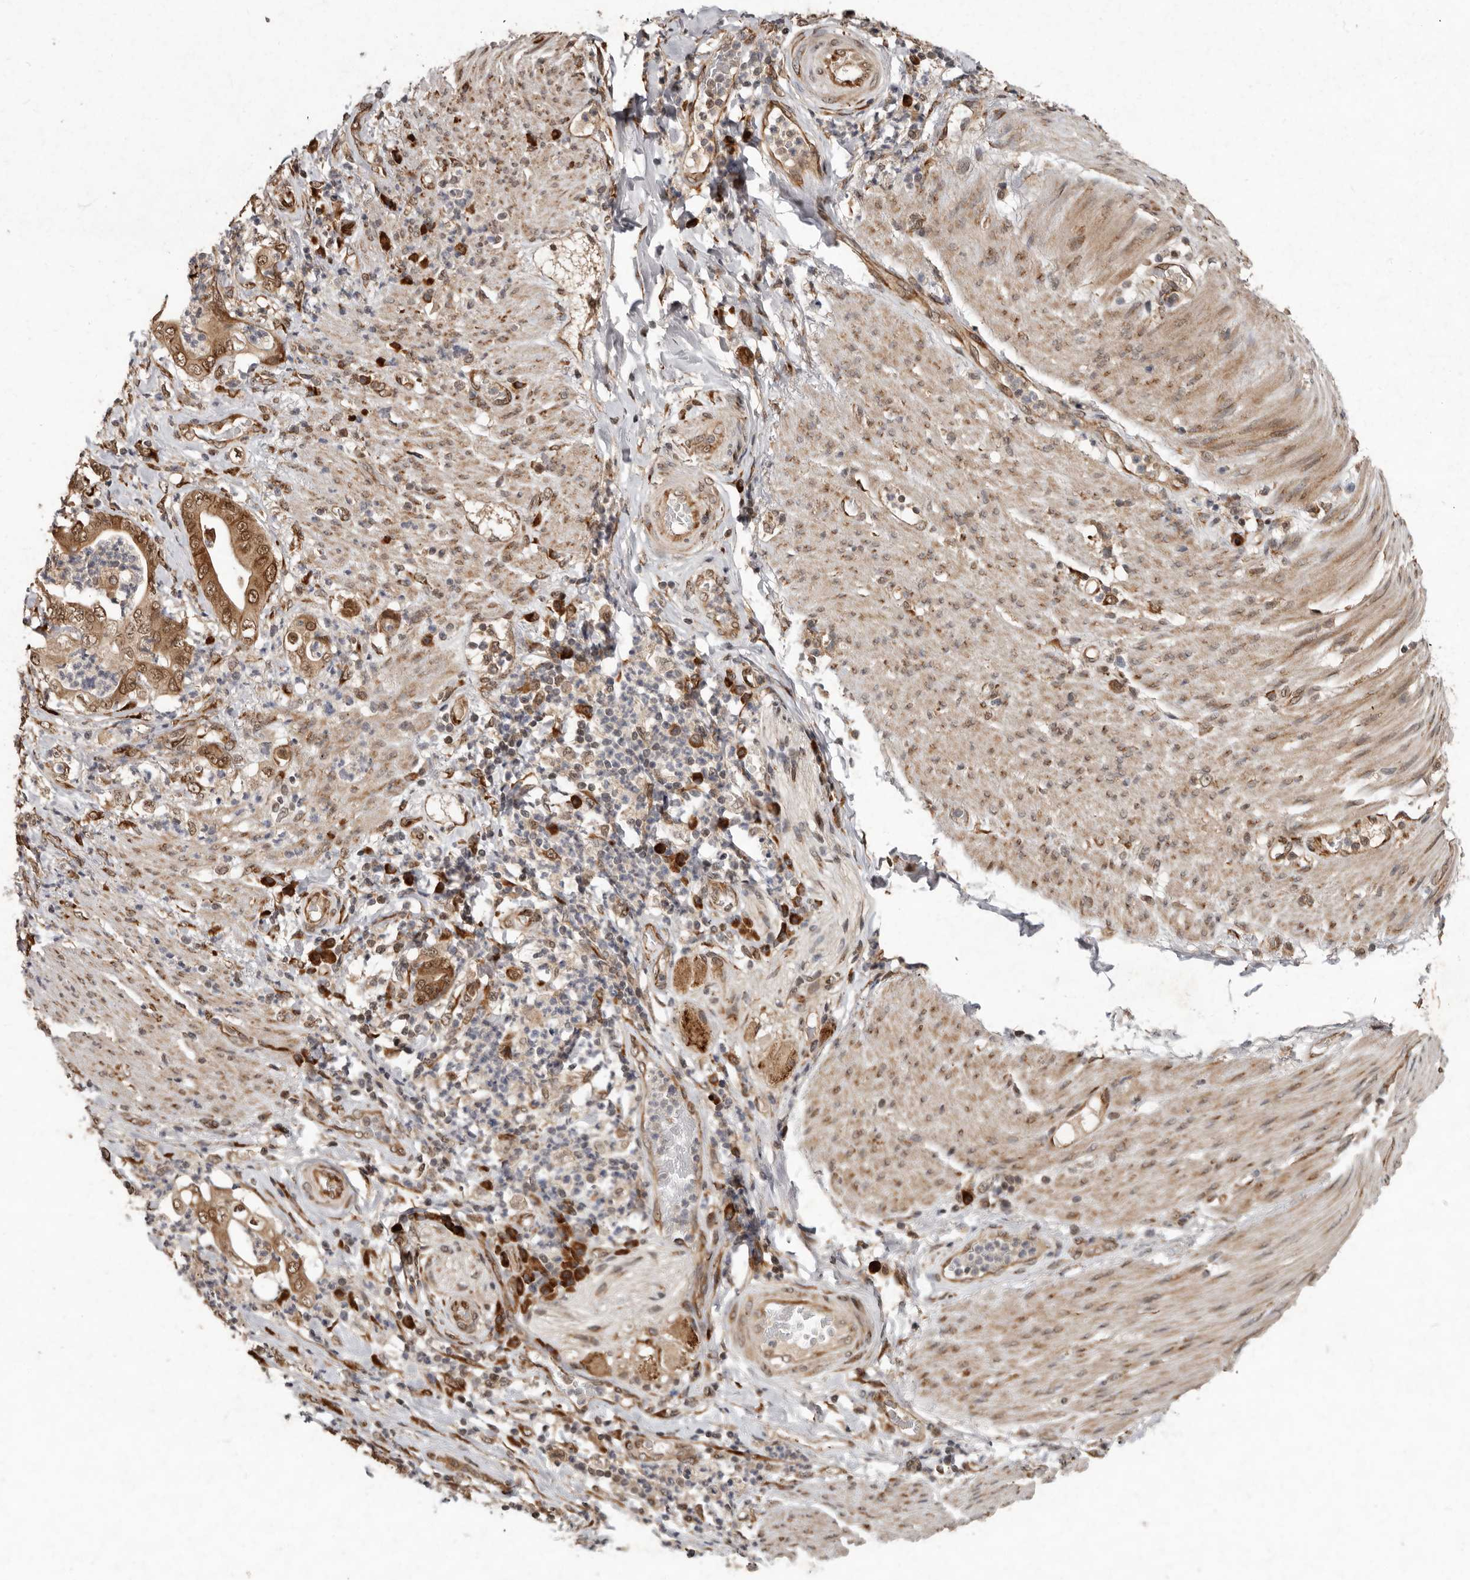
{"staining": {"intensity": "moderate", "quantity": ">75%", "location": "cytoplasmic/membranous,nuclear"}, "tissue": "stomach cancer", "cell_type": "Tumor cells", "image_type": "cancer", "snomed": [{"axis": "morphology", "description": "Adenocarcinoma, NOS"}, {"axis": "topography", "description": "Stomach"}], "caption": "A brown stain labels moderate cytoplasmic/membranous and nuclear expression of a protein in human adenocarcinoma (stomach) tumor cells.", "gene": "LRGUK", "patient": {"sex": "female", "age": 73}}